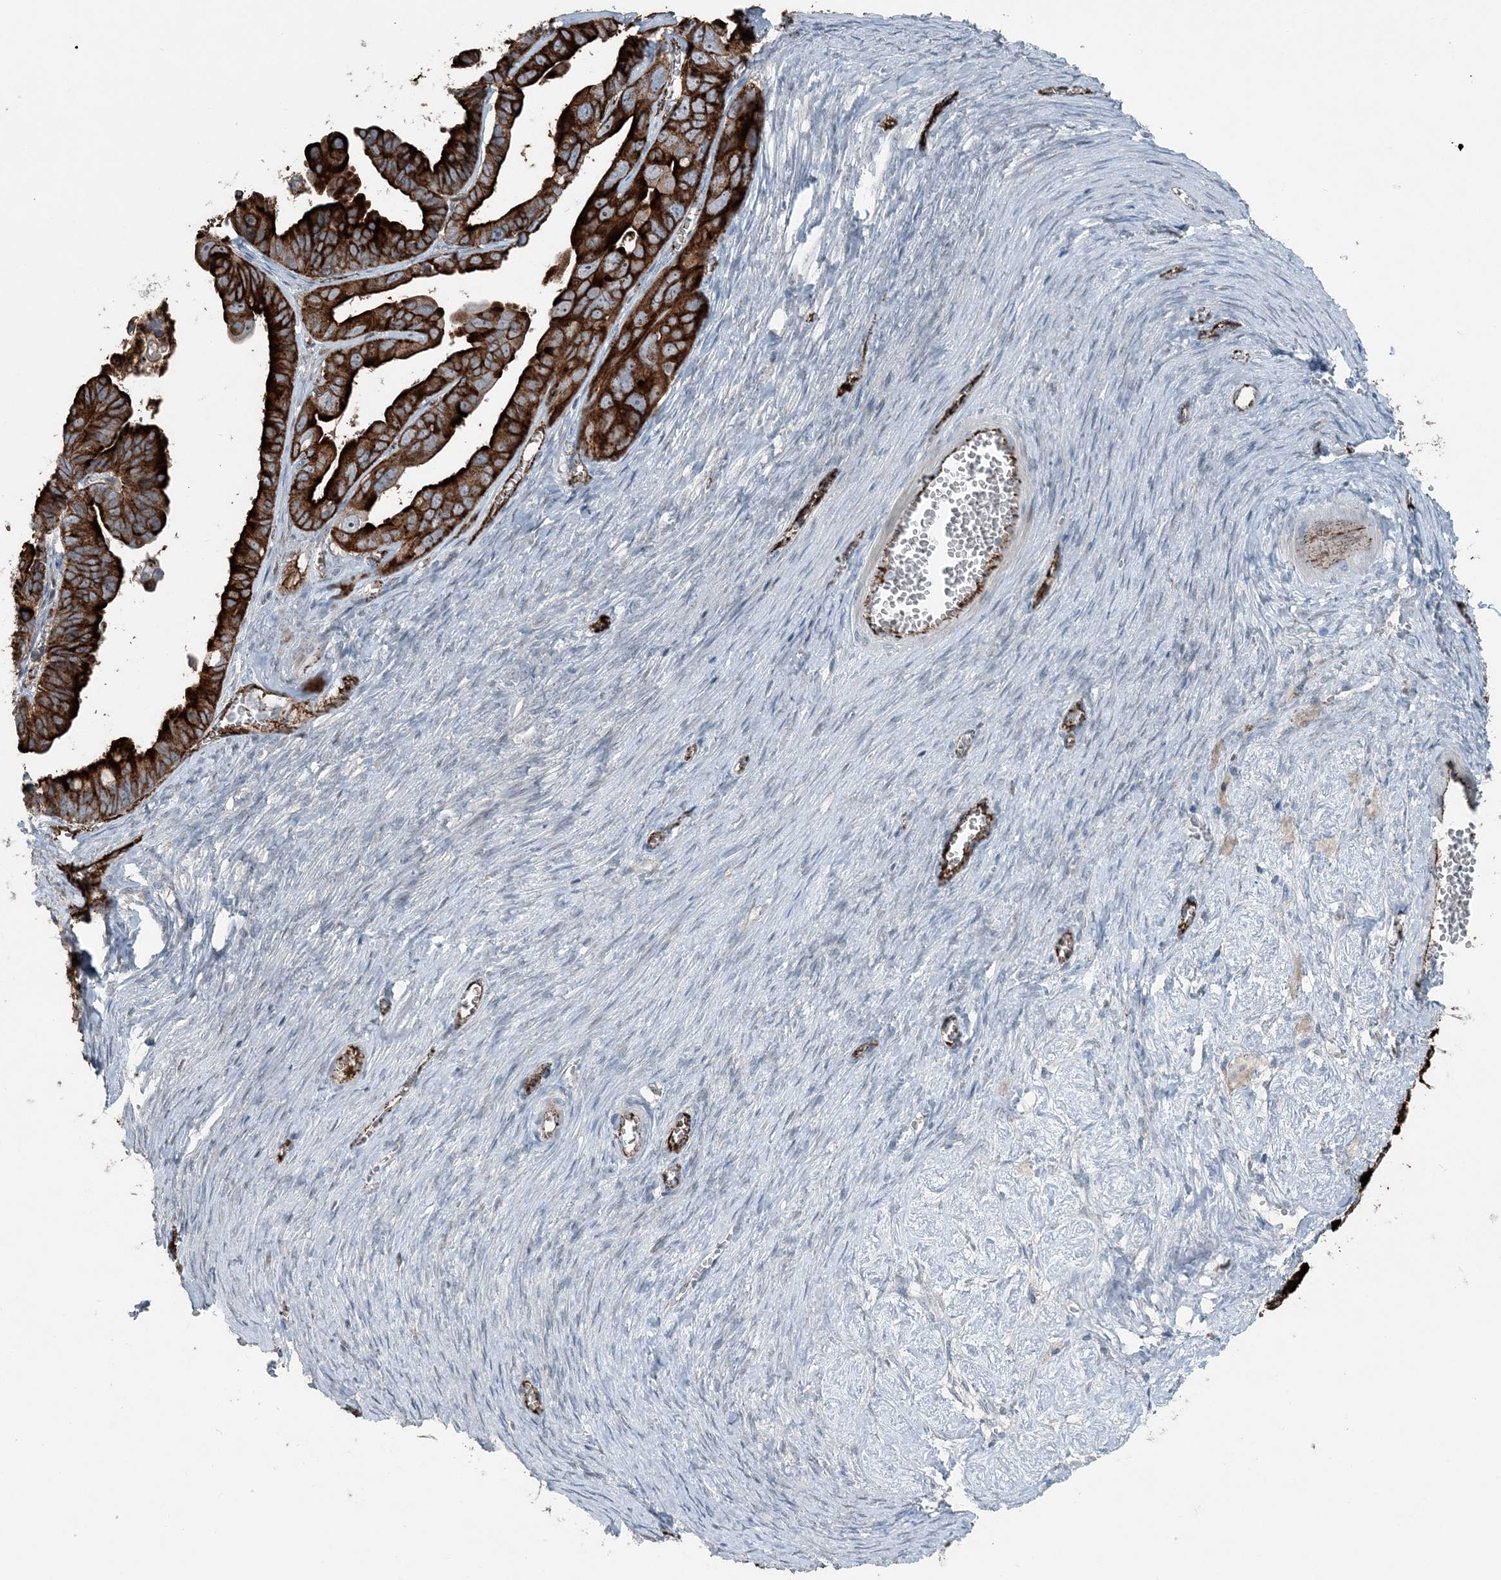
{"staining": {"intensity": "strong", "quantity": ">75%", "location": "cytoplasmic/membranous"}, "tissue": "ovarian cancer", "cell_type": "Tumor cells", "image_type": "cancer", "snomed": [{"axis": "morphology", "description": "Cystadenocarcinoma, serous, NOS"}, {"axis": "topography", "description": "Ovary"}], "caption": "Strong cytoplasmic/membranous protein positivity is present in about >75% of tumor cells in ovarian cancer (serous cystadenocarcinoma). (Brightfield microscopy of DAB IHC at high magnification).", "gene": "ELOVL7", "patient": {"sex": "female", "age": 56}}